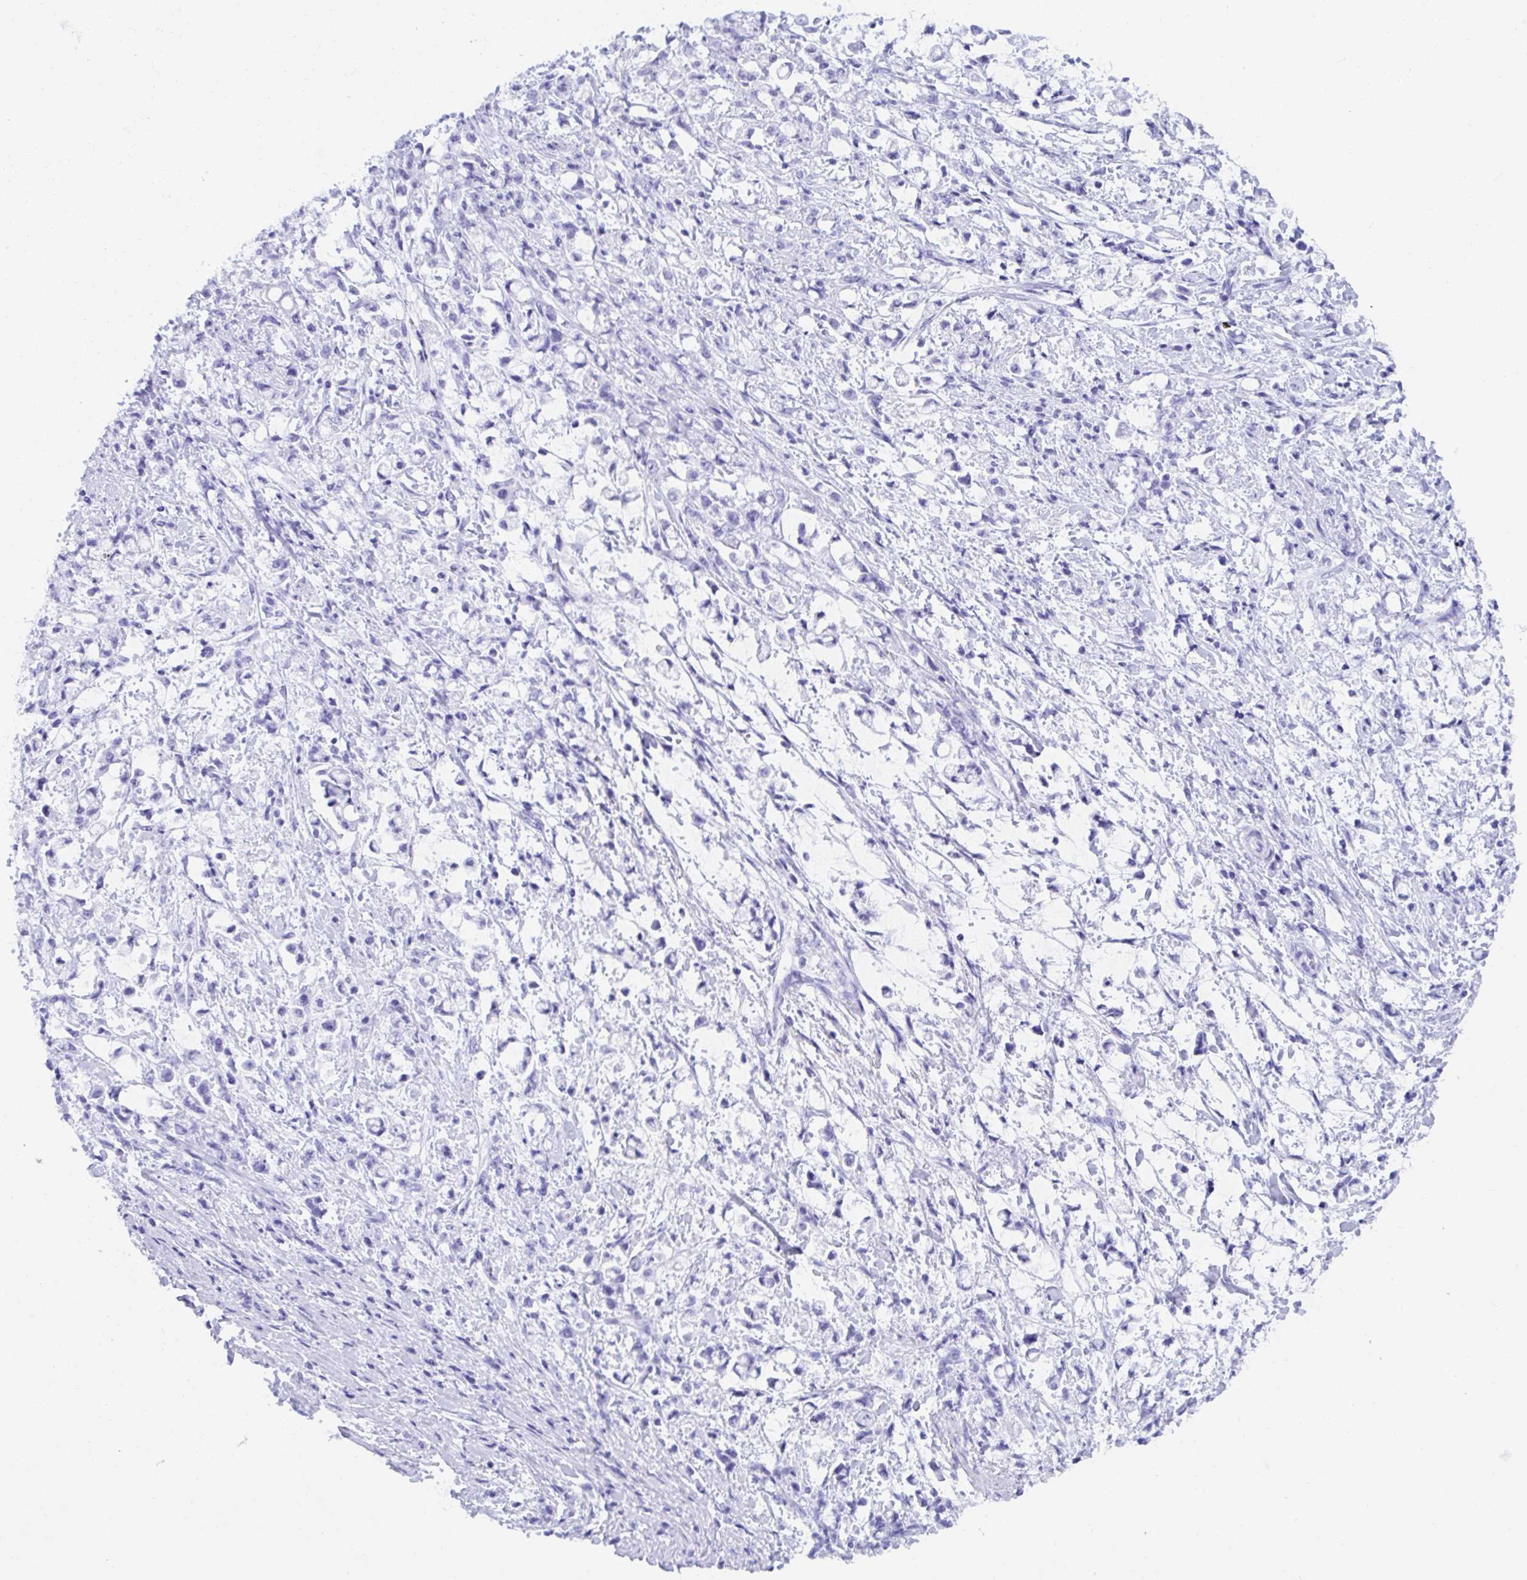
{"staining": {"intensity": "negative", "quantity": "none", "location": "none"}, "tissue": "stomach cancer", "cell_type": "Tumor cells", "image_type": "cancer", "snomed": [{"axis": "morphology", "description": "Adenocarcinoma, NOS"}, {"axis": "topography", "description": "Stomach"}], "caption": "Immunohistochemical staining of human stomach cancer (adenocarcinoma) exhibits no significant expression in tumor cells.", "gene": "PC", "patient": {"sex": "female", "age": 60}}